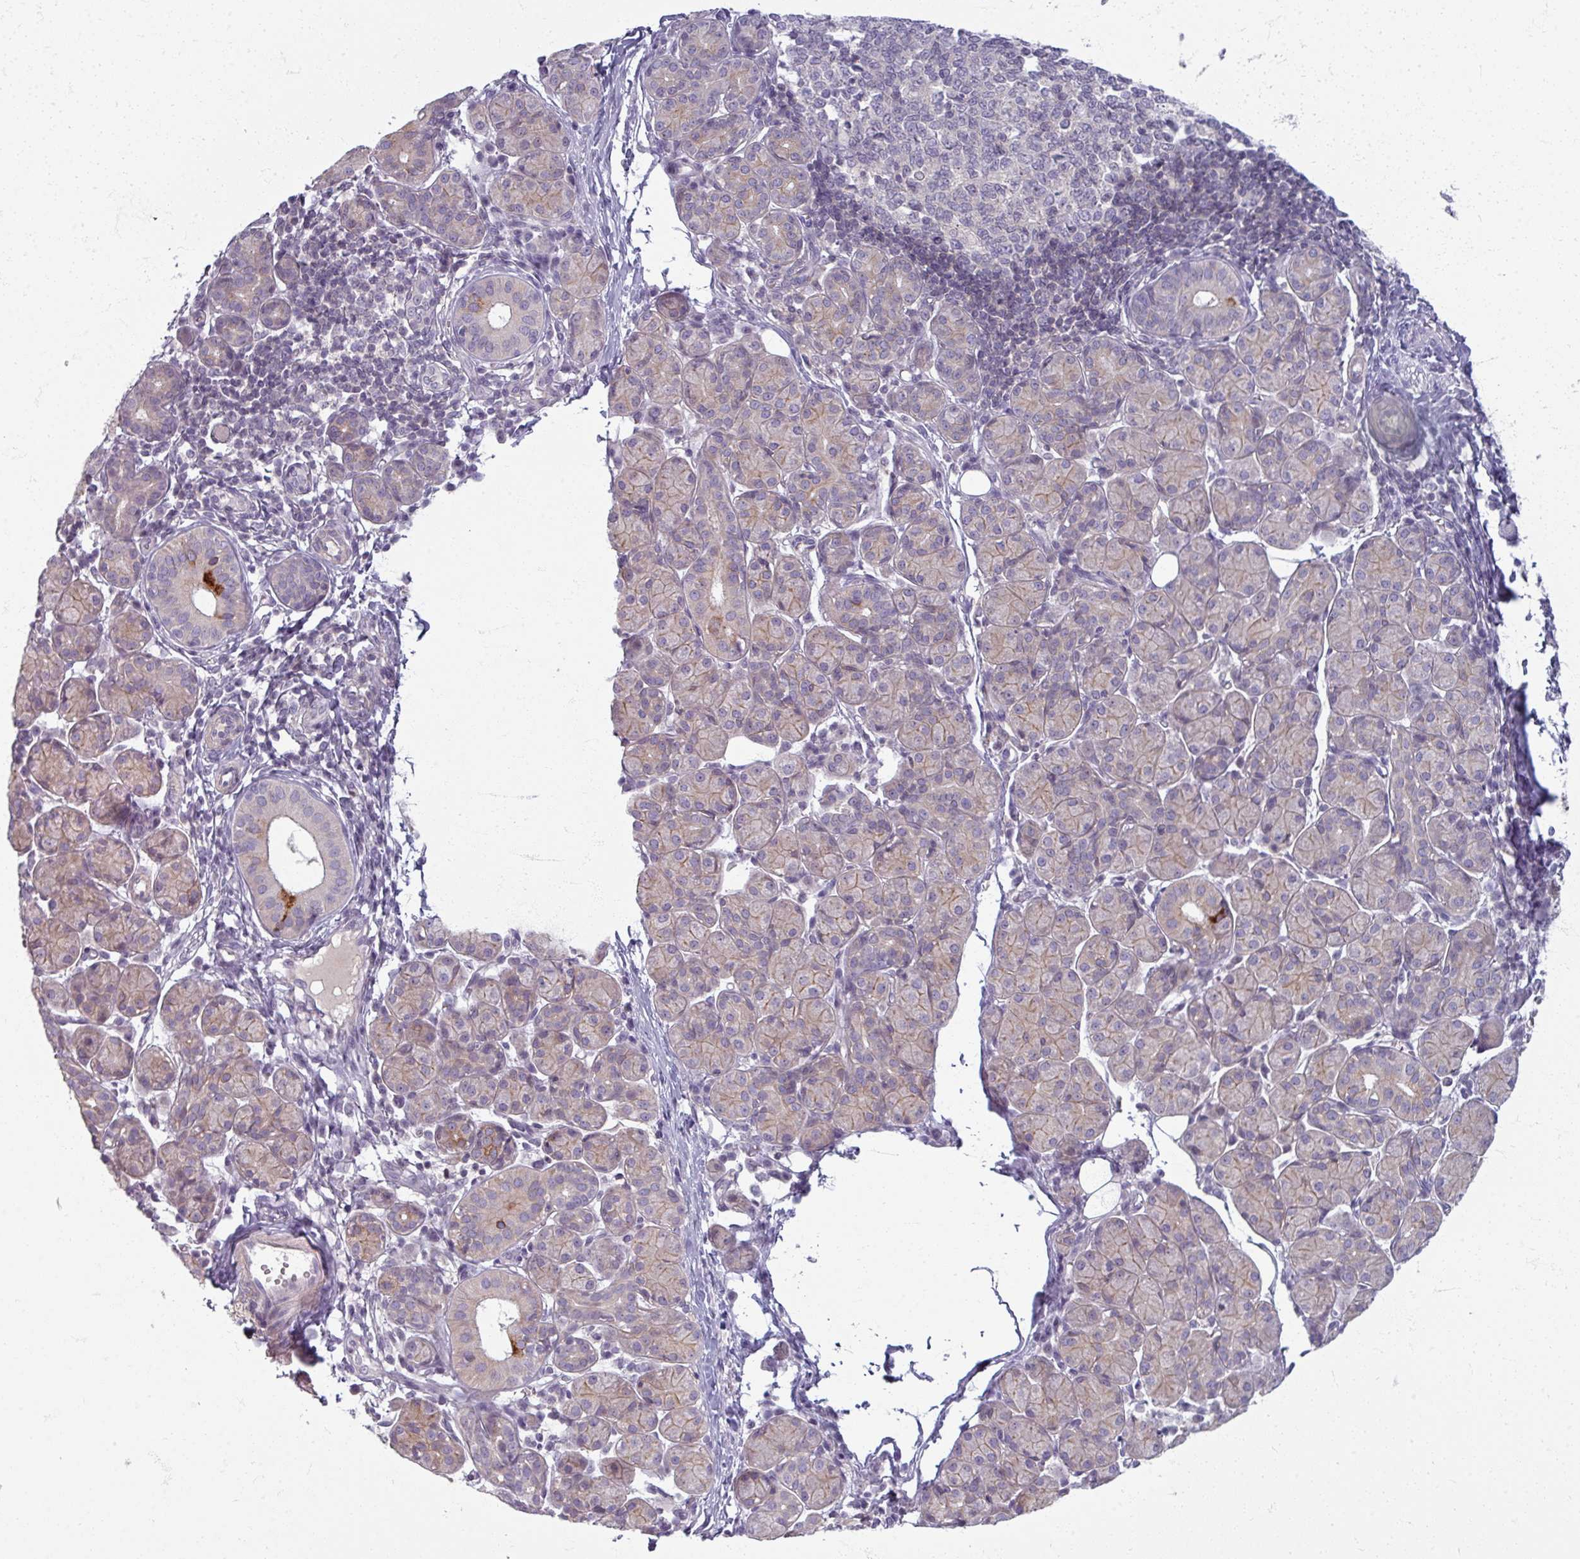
{"staining": {"intensity": "strong", "quantity": "<25%", "location": "cytoplasmic/membranous"}, "tissue": "salivary gland", "cell_type": "Glandular cells", "image_type": "normal", "snomed": [{"axis": "morphology", "description": "Normal tissue, NOS"}, {"axis": "morphology", "description": "Inflammation, NOS"}, {"axis": "topography", "description": "Lymph node"}, {"axis": "topography", "description": "Salivary gland"}], "caption": "Strong cytoplasmic/membranous protein staining is identified in about <25% of glandular cells in salivary gland. Nuclei are stained in blue.", "gene": "TTLL7", "patient": {"sex": "male", "age": 3}}